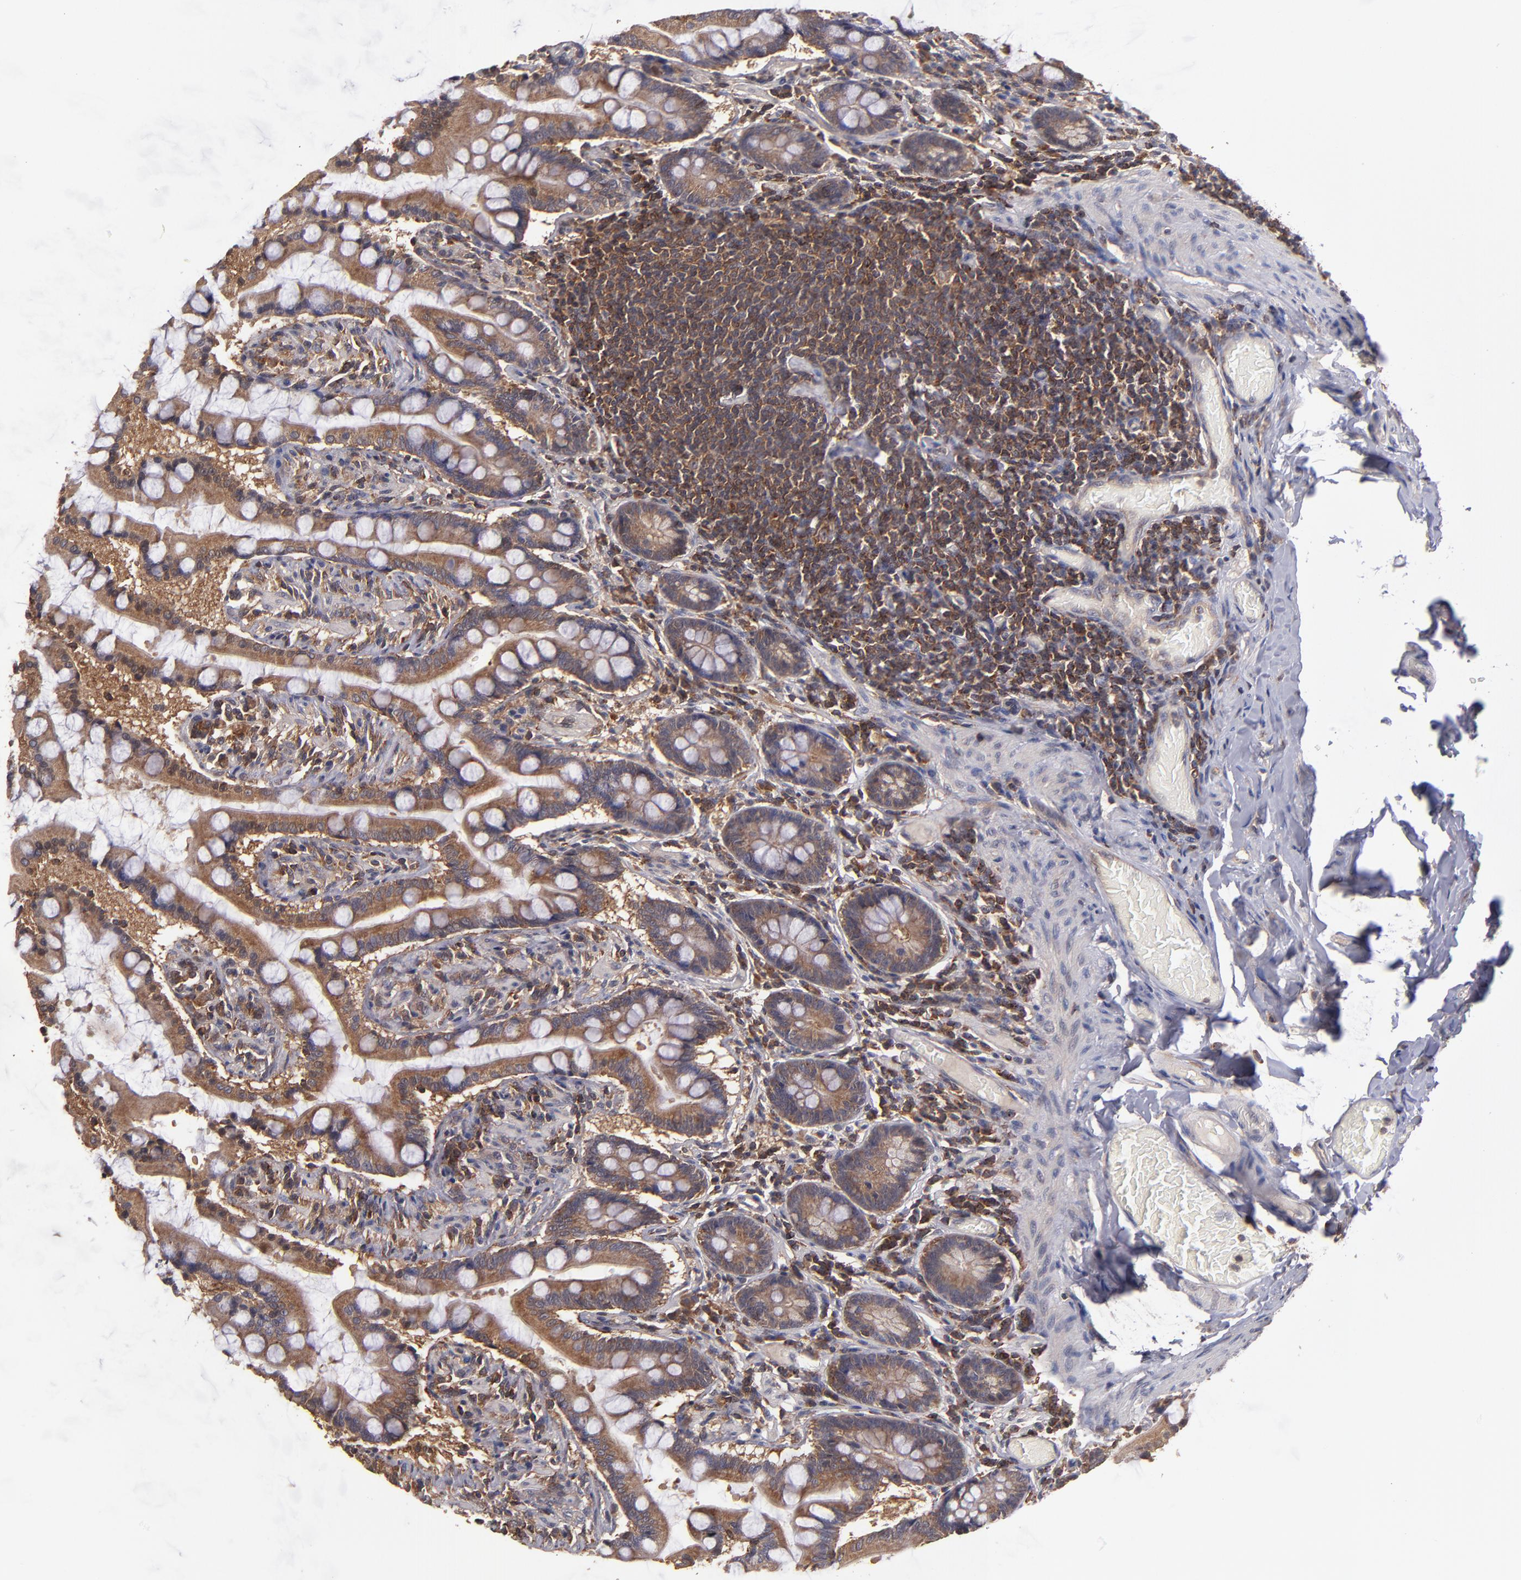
{"staining": {"intensity": "strong", "quantity": ">75%", "location": "cytoplasmic/membranous"}, "tissue": "small intestine", "cell_type": "Glandular cells", "image_type": "normal", "snomed": [{"axis": "morphology", "description": "Normal tissue, NOS"}, {"axis": "topography", "description": "Small intestine"}], "caption": "DAB immunohistochemical staining of benign small intestine demonstrates strong cytoplasmic/membranous protein expression in approximately >75% of glandular cells.", "gene": "NF2", "patient": {"sex": "male", "age": 41}}